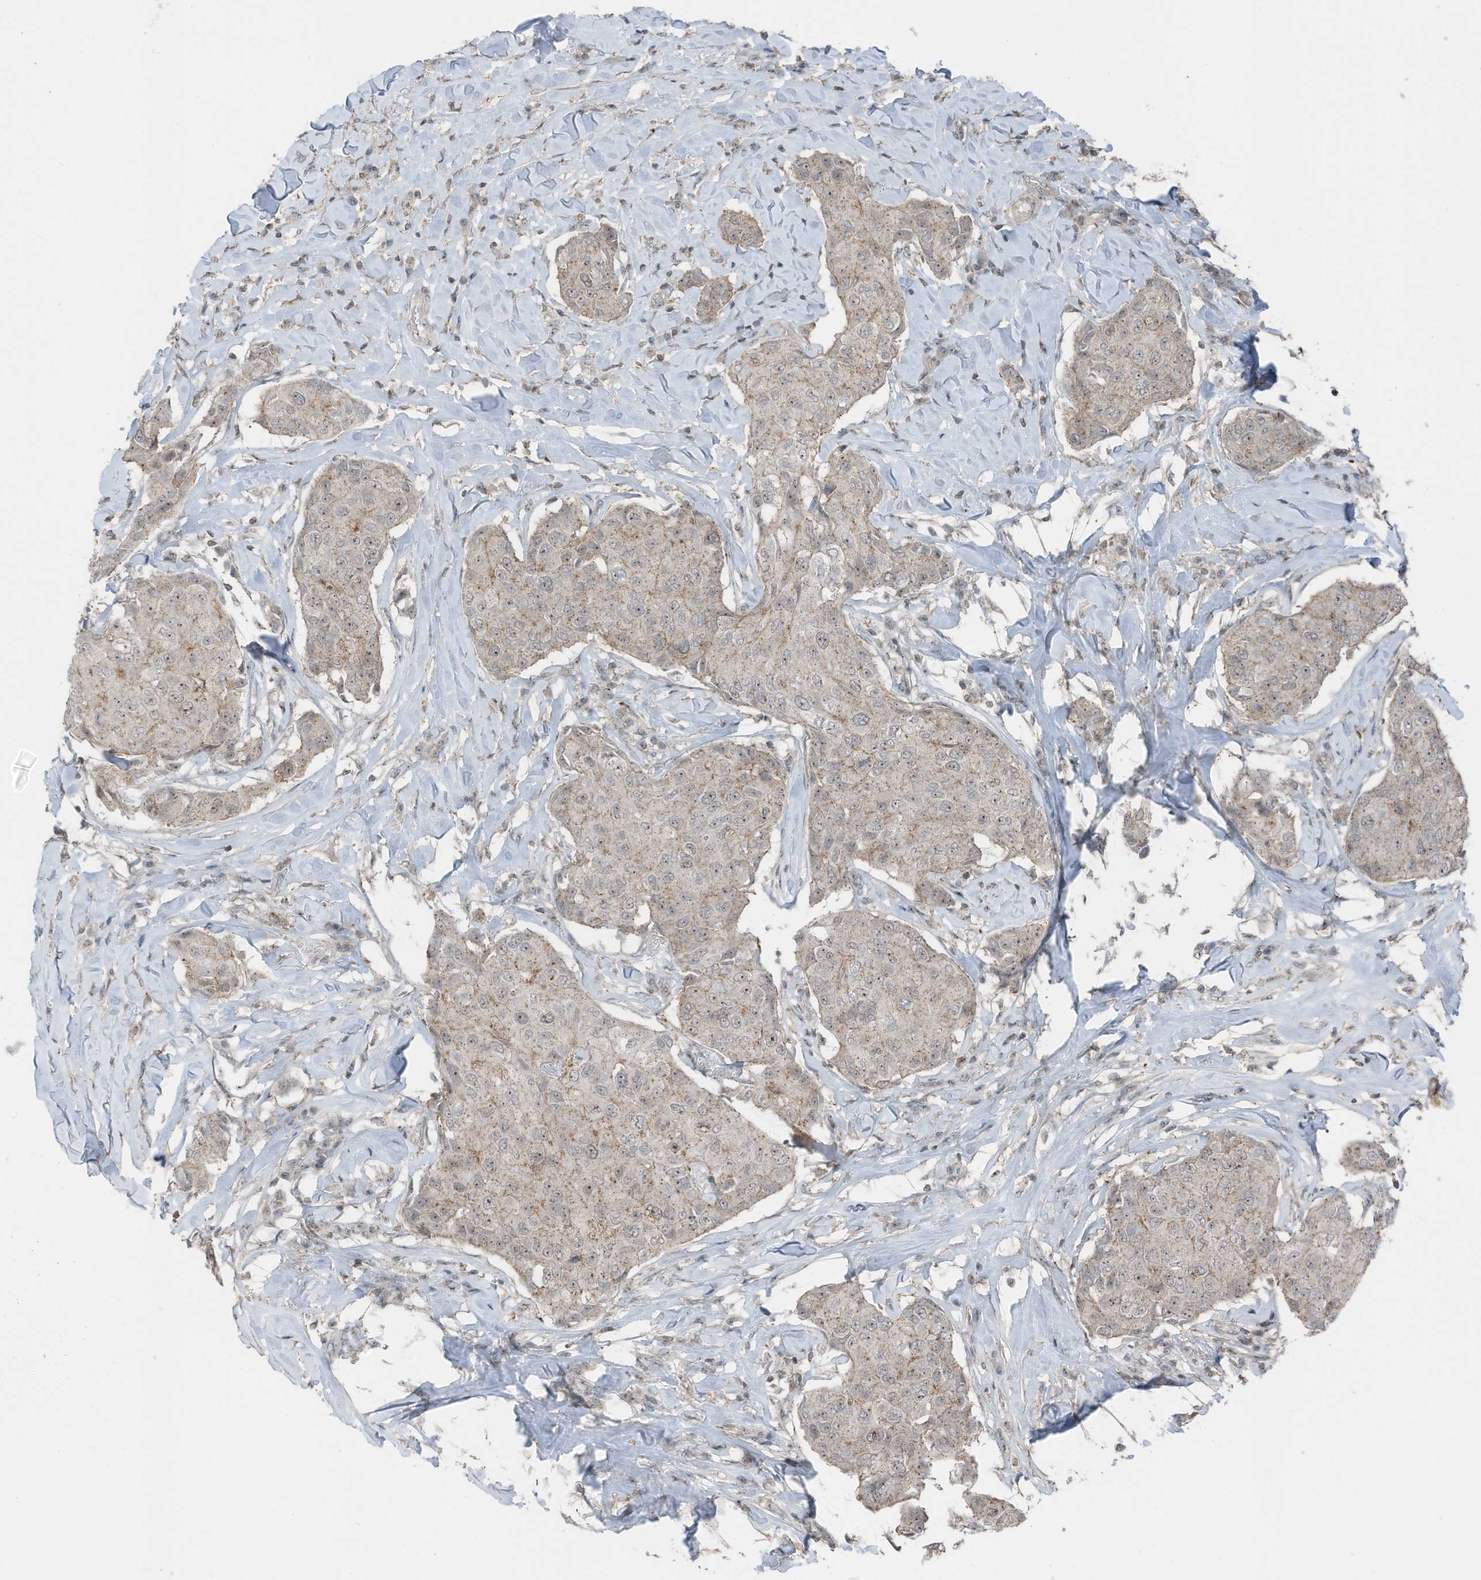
{"staining": {"intensity": "moderate", "quantity": "<25%", "location": "cytoplasmic/membranous,nuclear"}, "tissue": "breast cancer", "cell_type": "Tumor cells", "image_type": "cancer", "snomed": [{"axis": "morphology", "description": "Duct carcinoma"}, {"axis": "topography", "description": "Breast"}], "caption": "This is a micrograph of IHC staining of breast cancer, which shows moderate positivity in the cytoplasmic/membranous and nuclear of tumor cells.", "gene": "UTP3", "patient": {"sex": "female", "age": 80}}